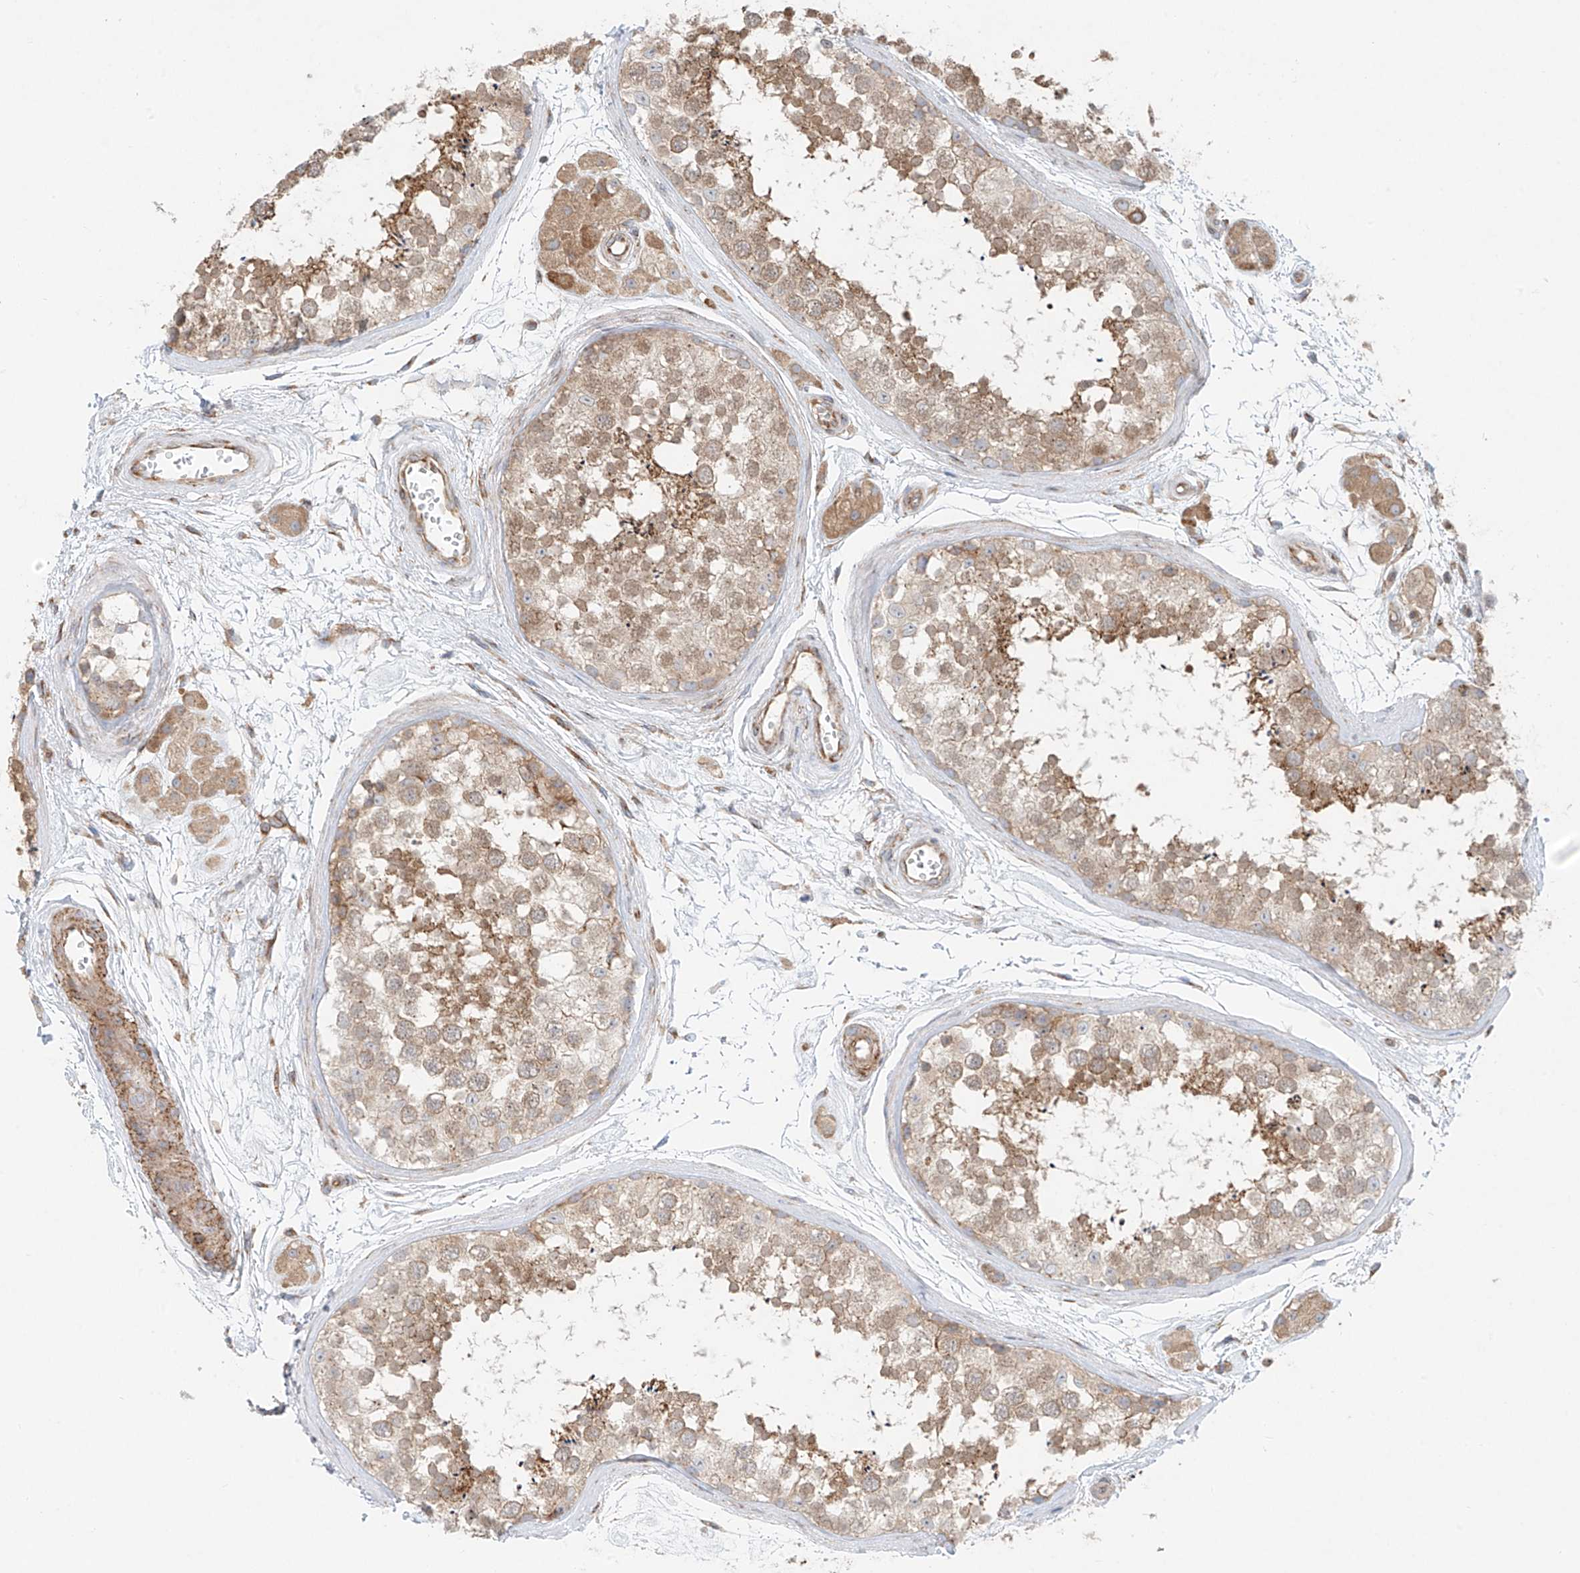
{"staining": {"intensity": "moderate", "quantity": "25%-75%", "location": "cytoplasmic/membranous"}, "tissue": "testis", "cell_type": "Cells in seminiferous ducts", "image_type": "normal", "snomed": [{"axis": "morphology", "description": "Normal tissue, NOS"}, {"axis": "topography", "description": "Testis"}], "caption": "IHC micrograph of benign testis stained for a protein (brown), which shows medium levels of moderate cytoplasmic/membranous positivity in approximately 25%-75% of cells in seminiferous ducts.", "gene": "EIPR1", "patient": {"sex": "male", "age": 56}}